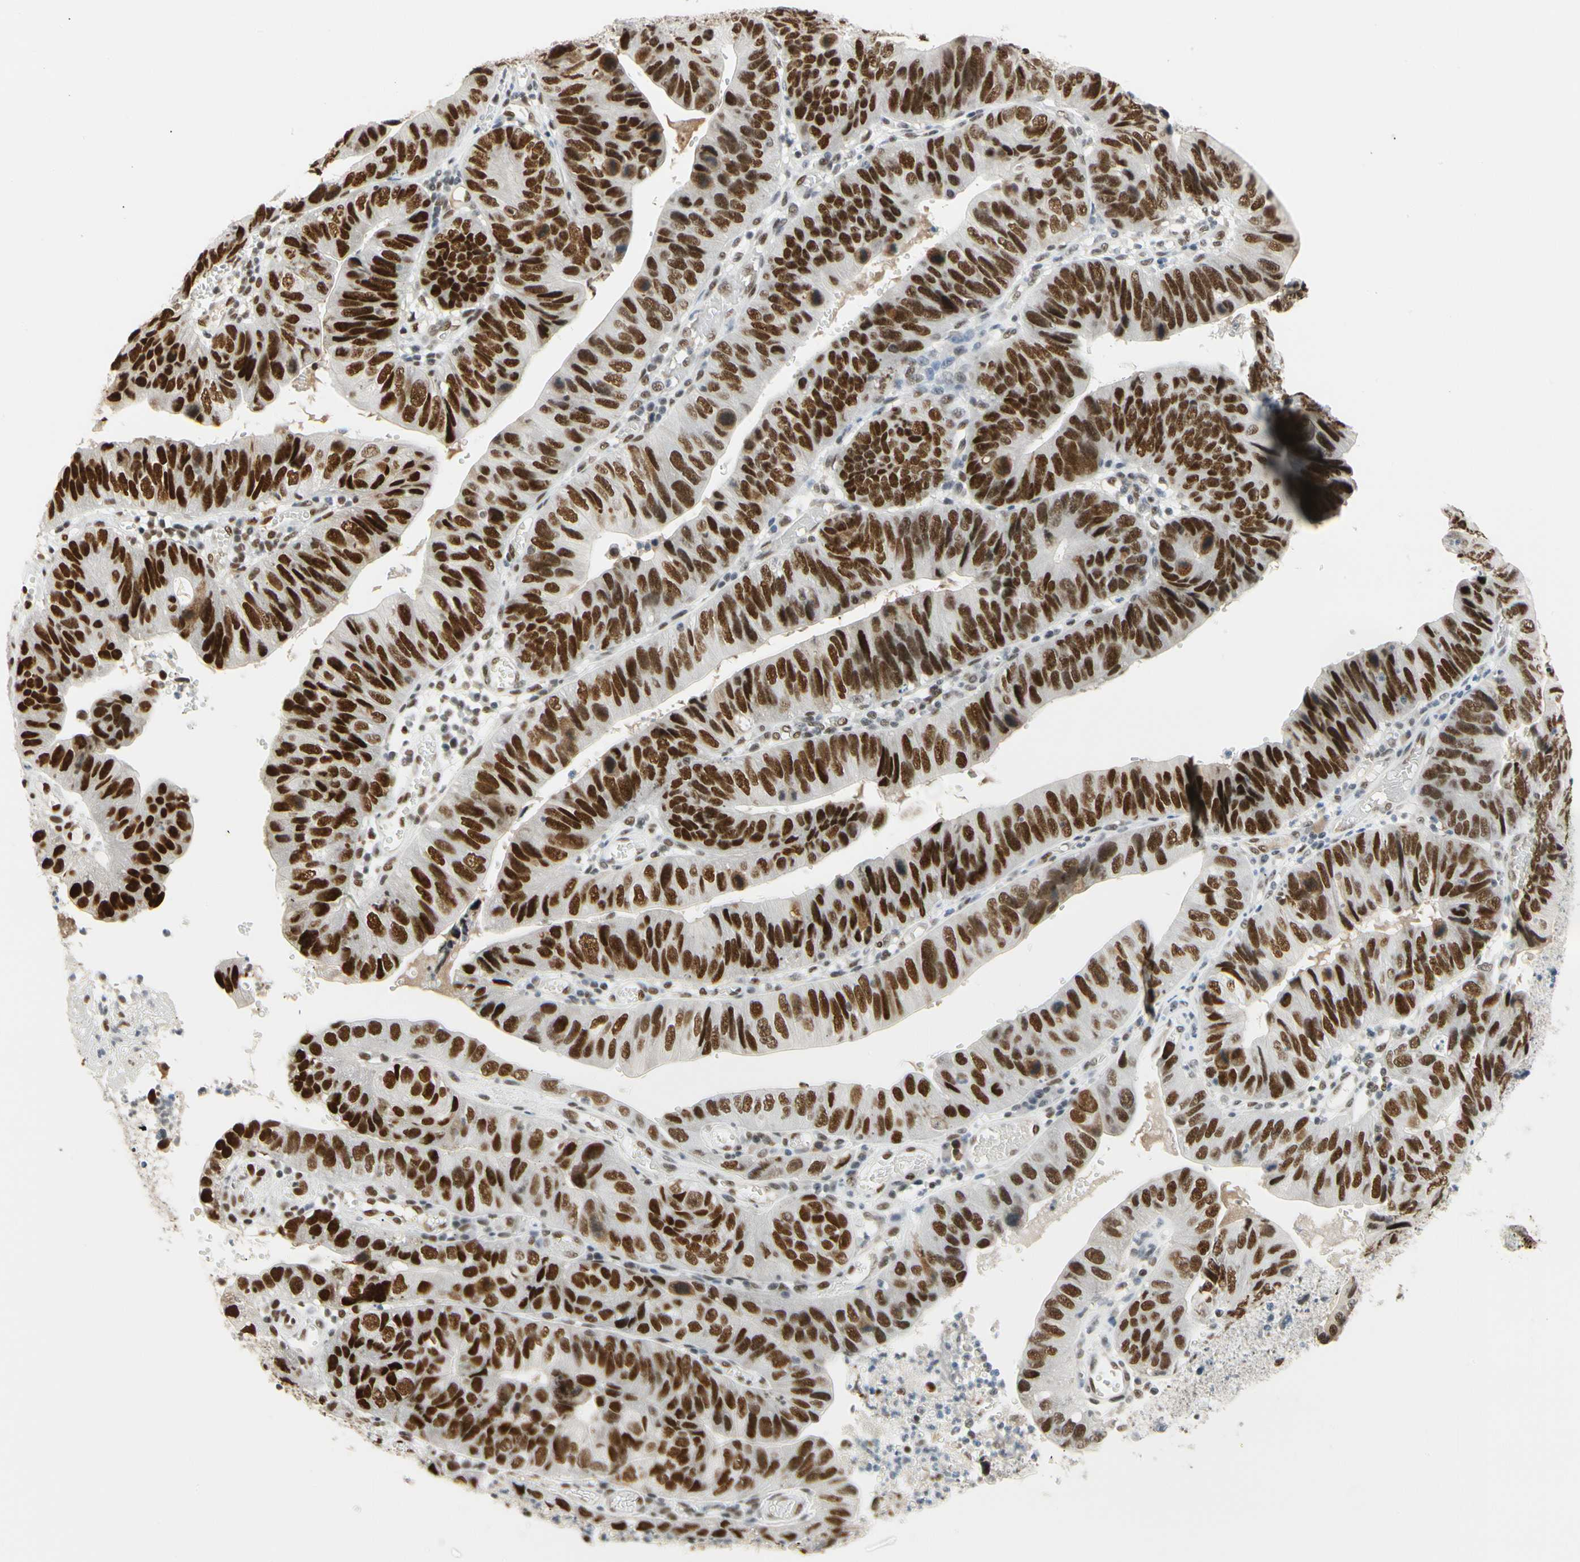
{"staining": {"intensity": "strong", "quantity": ">75%", "location": "nuclear"}, "tissue": "stomach cancer", "cell_type": "Tumor cells", "image_type": "cancer", "snomed": [{"axis": "morphology", "description": "Adenocarcinoma, NOS"}, {"axis": "topography", "description": "Stomach"}], "caption": "Approximately >75% of tumor cells in human stomach adenocarcinoma demonstrate strong nuclear protein staining as visualized by brown immunohistochemical staining.", "gene": "ZSCAN16", "patient": {"sex": "male", "age": 59}}